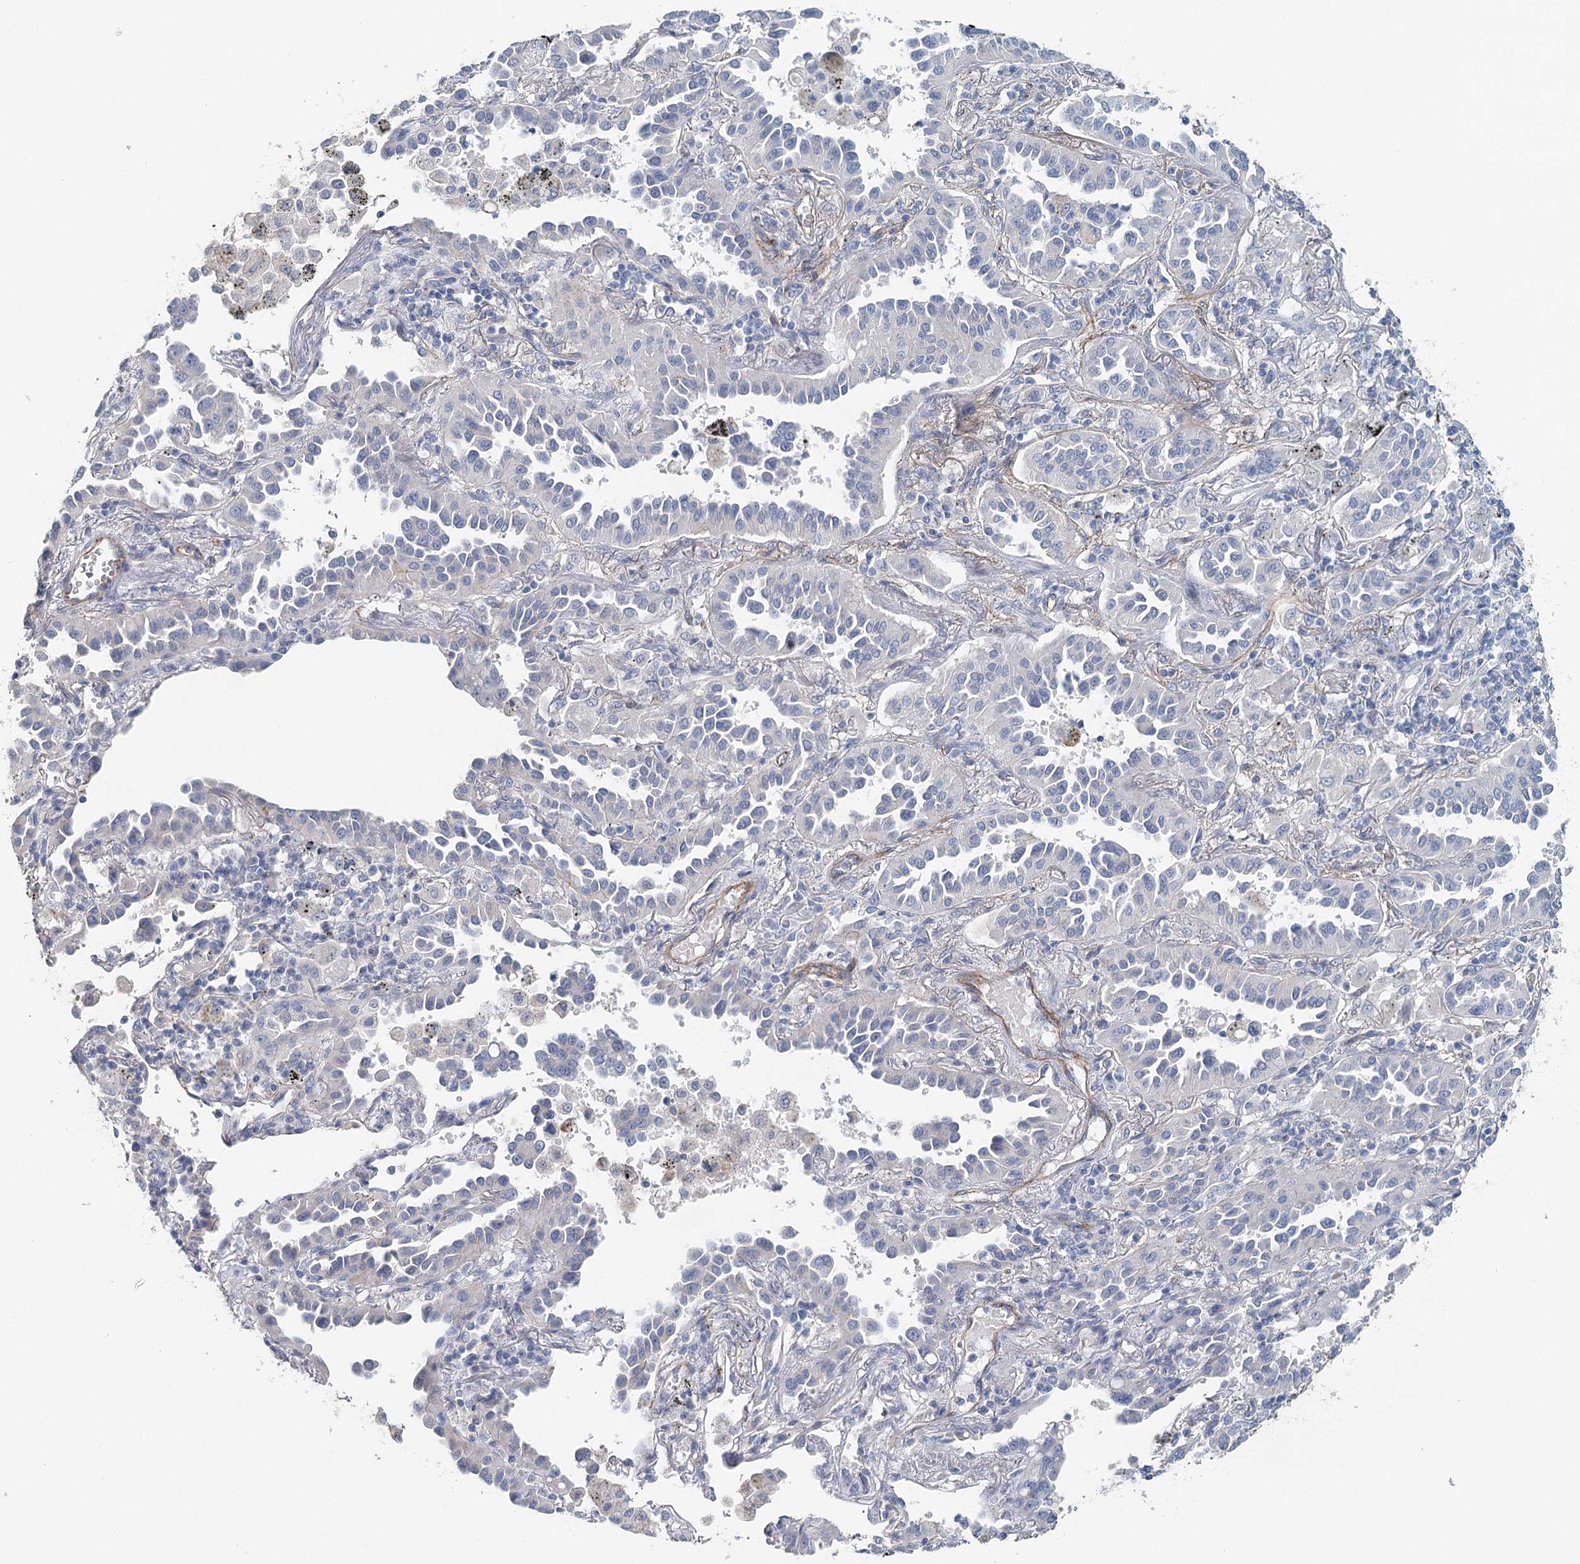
{"staining": {"intensity": "negative", "quantity": "none", "location": "none"}, "tissue": "lung cancer", "cell_type": "Tumor cells", "image_type": "cancer", "snomed": [{"axis": "morphology", "description": "Normal tissue, NOS"}, {"axis": "morphology", "description": "Adenocarcinoma, NOS"}, {"axis": "topography", "description": "Lung"}], "caption": "DAB immunohistochemical staining of lung cancer shows no significant staining in tumor cells.", "gene": "SYNPO", "patient": {"sex": "male", "age": 59}}